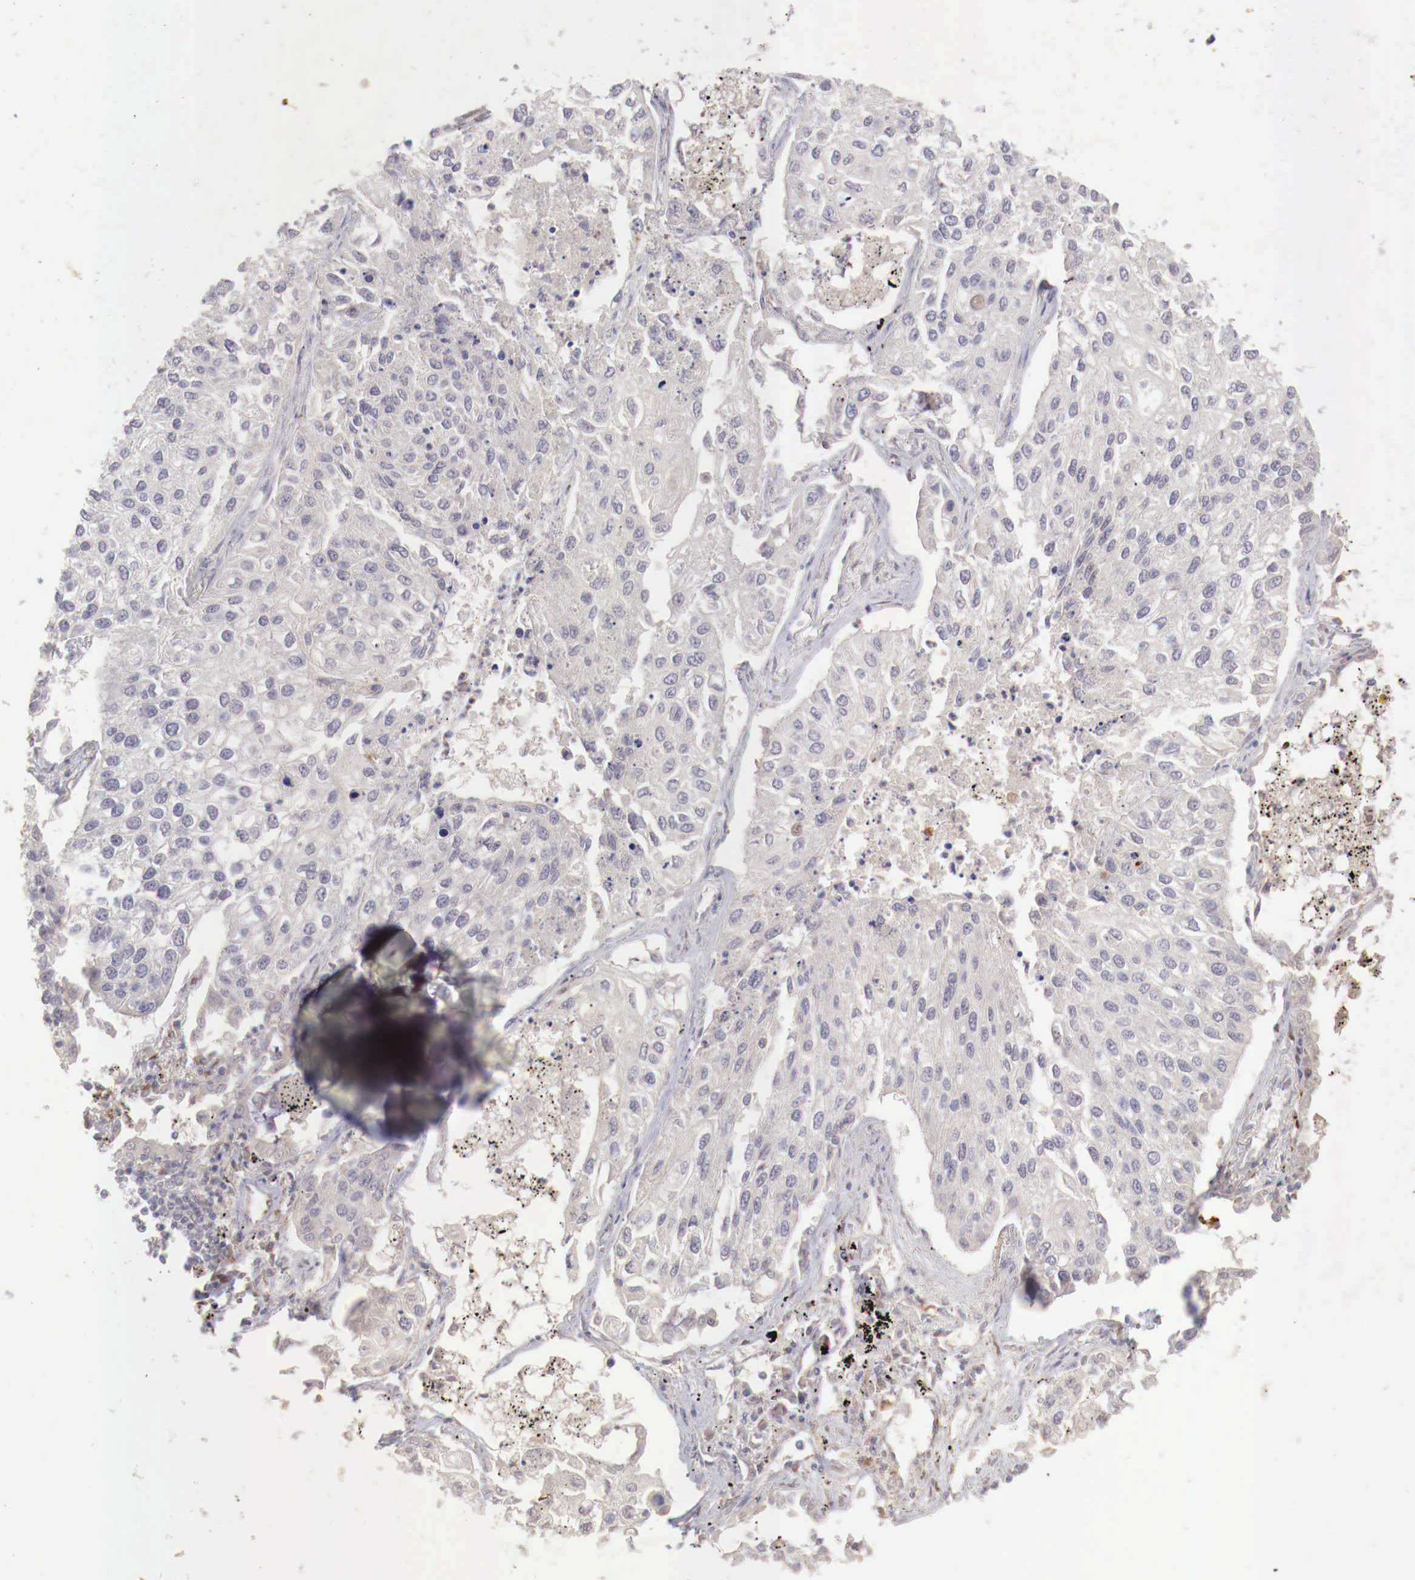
{"staining": {"intensity": "negative", "quantity": "none", "location": "none"}, "tissue": "lung cancer", "cell_type": "Tumor cells", "image_type": "cancer", "snomed": [{"axis": "morphology", "description": "Squamous cell carcinoma, NOS"}, {"axis": "topography", "description": "Lung"}], "caption": "Lung cancer (squamous cell carcinoma) was stained to show a protein in brown. There is no significant expression in tumor cells.", "gene": "WT1", "patient": {"sex": "male", "age": 75}}